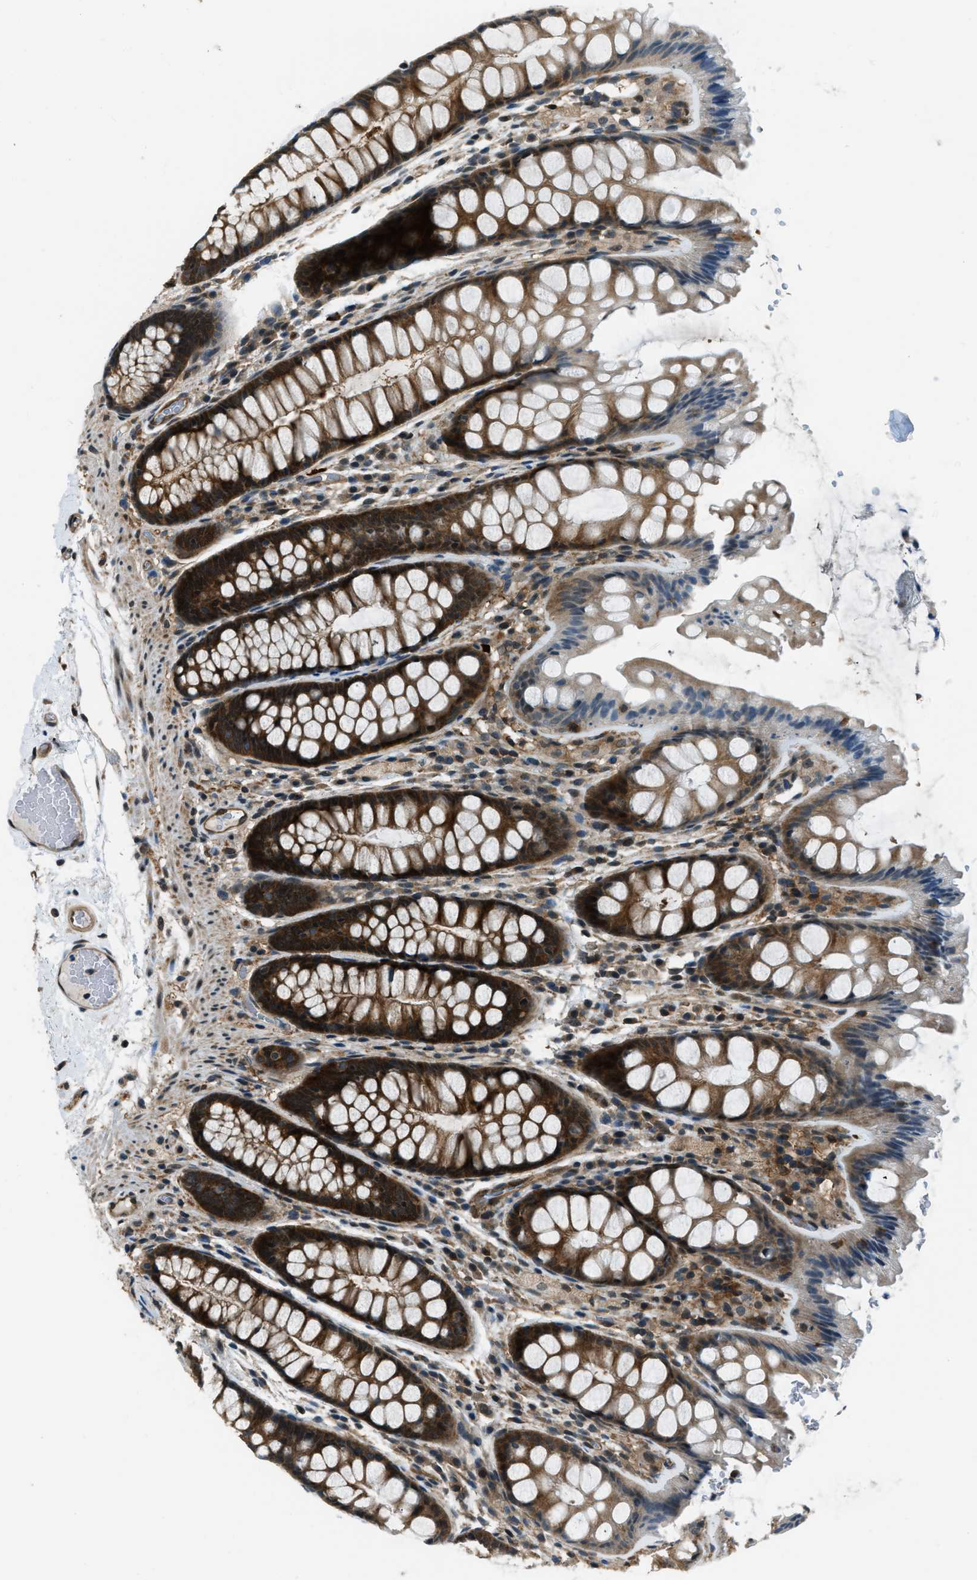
{"staining": {"intensity": "moderate", "quantity": ">75%", "location": "cytoplasmic/membranous"}, "tissue": "colon", "cell_type": "Endothelial cells", "image_type": "normal", "snomed": [{"axis": "morphology", "description": "Normal tissue, NOS"}, {"axis": "topography", "description": "Colon"}], "caption": "Brown immunohistochemical staining in benign human colon shows moderate cytoplasmic/membranous expression in approximately >75% of endothelial cells. The protein is shown in brown color, while the nuclei are stained blue.", "gene": "NUDCD3", "patient": {"sex": "female", "age": 56}}